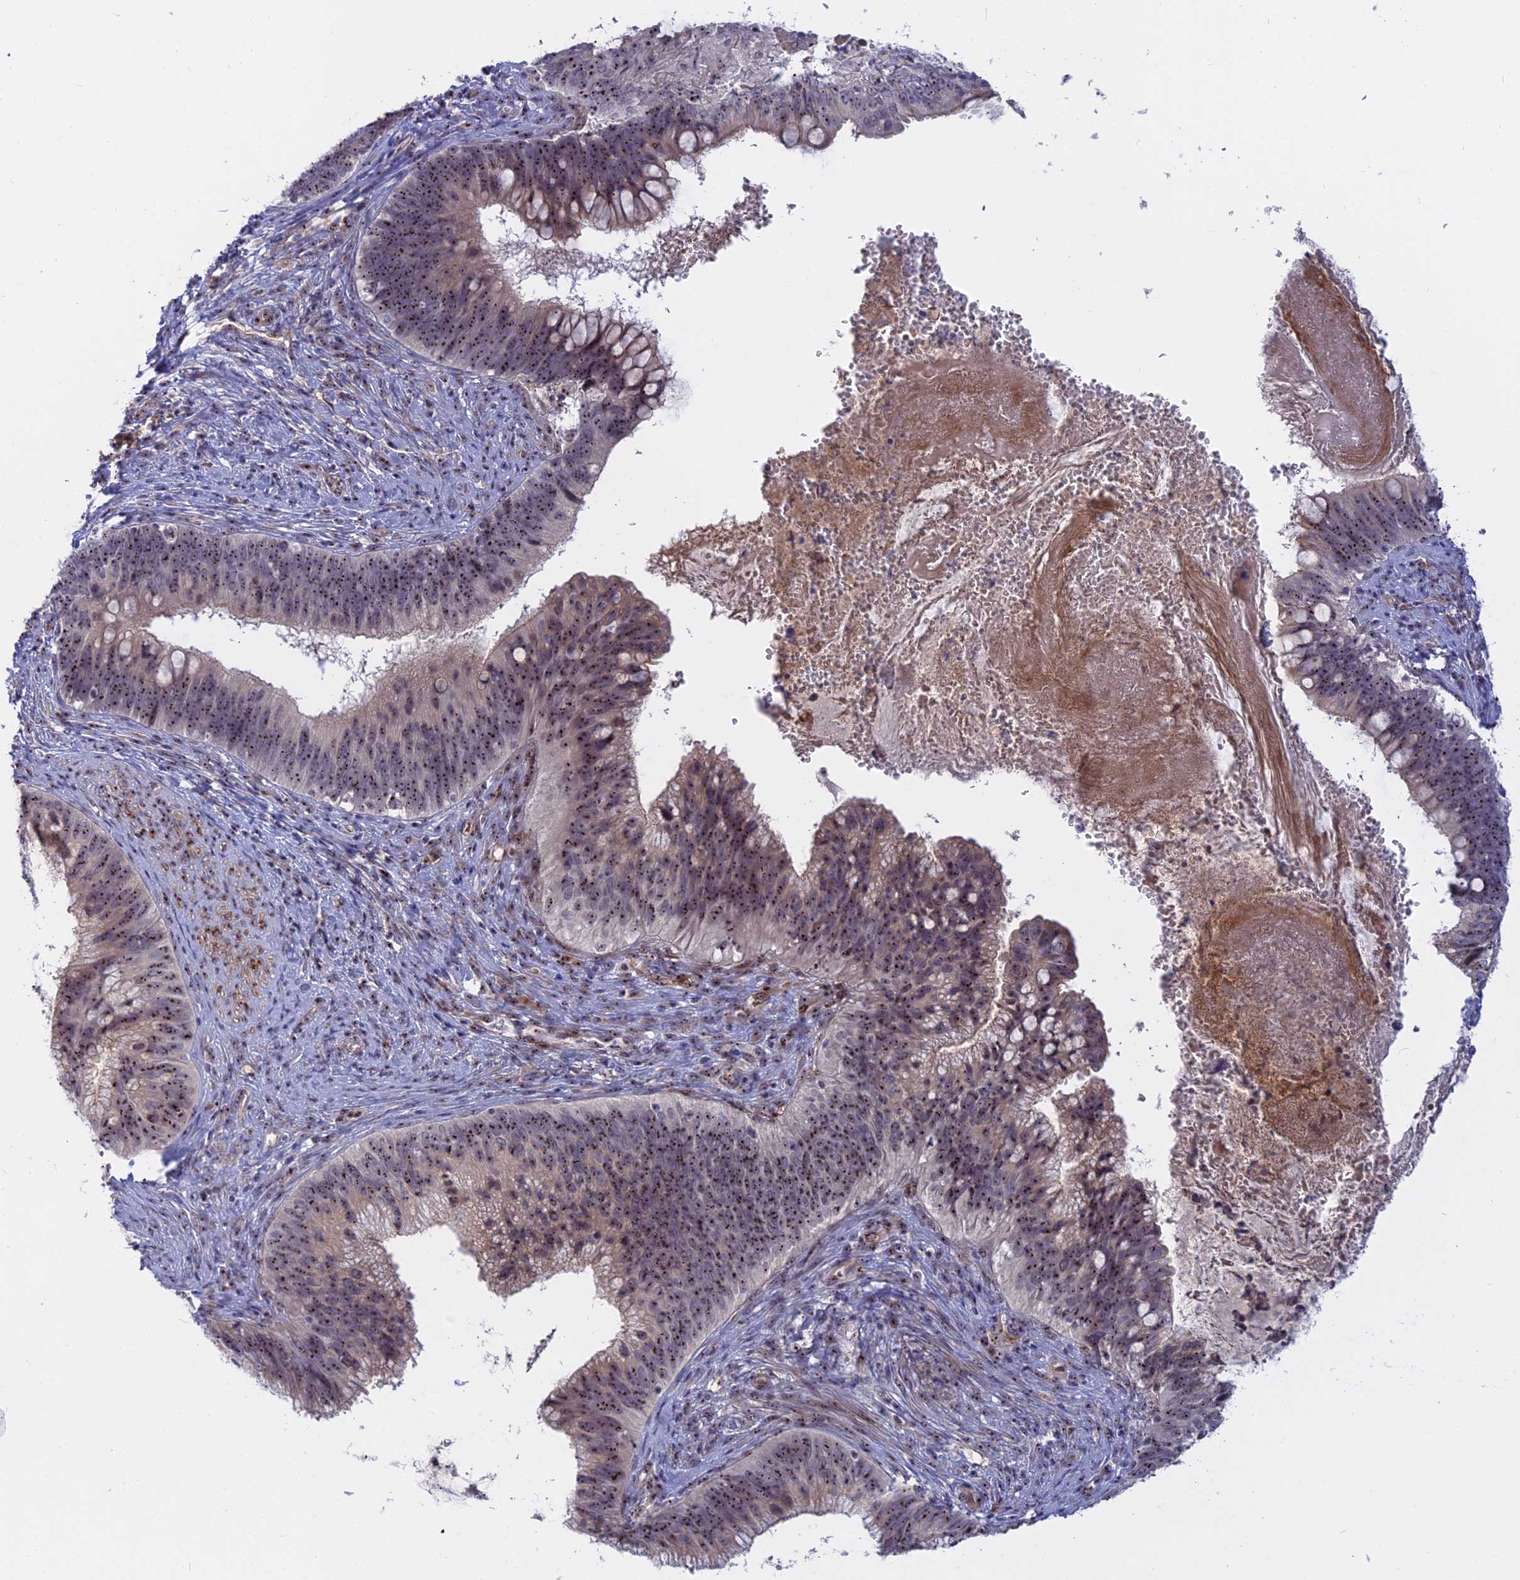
{"staining": {"intensity": "moderate", "quantity": ">75%", "location": "nuclear"}, "tissue": "cervical cancer", "cell_type": "Tumor cells", "image_type": "cancer", "snomed": [{"axis": "morphology", "description": "Adenocarcinoma, NOS"}, {"axis": "topography", "description": "Cervix"}], "caption": "Protein expression analysis of cervical cancer shows moderate nuclear expression in about >75% of tumor cells.", "gene": "DBNDD1", "patient": {"sex": "female", "age": 42}}